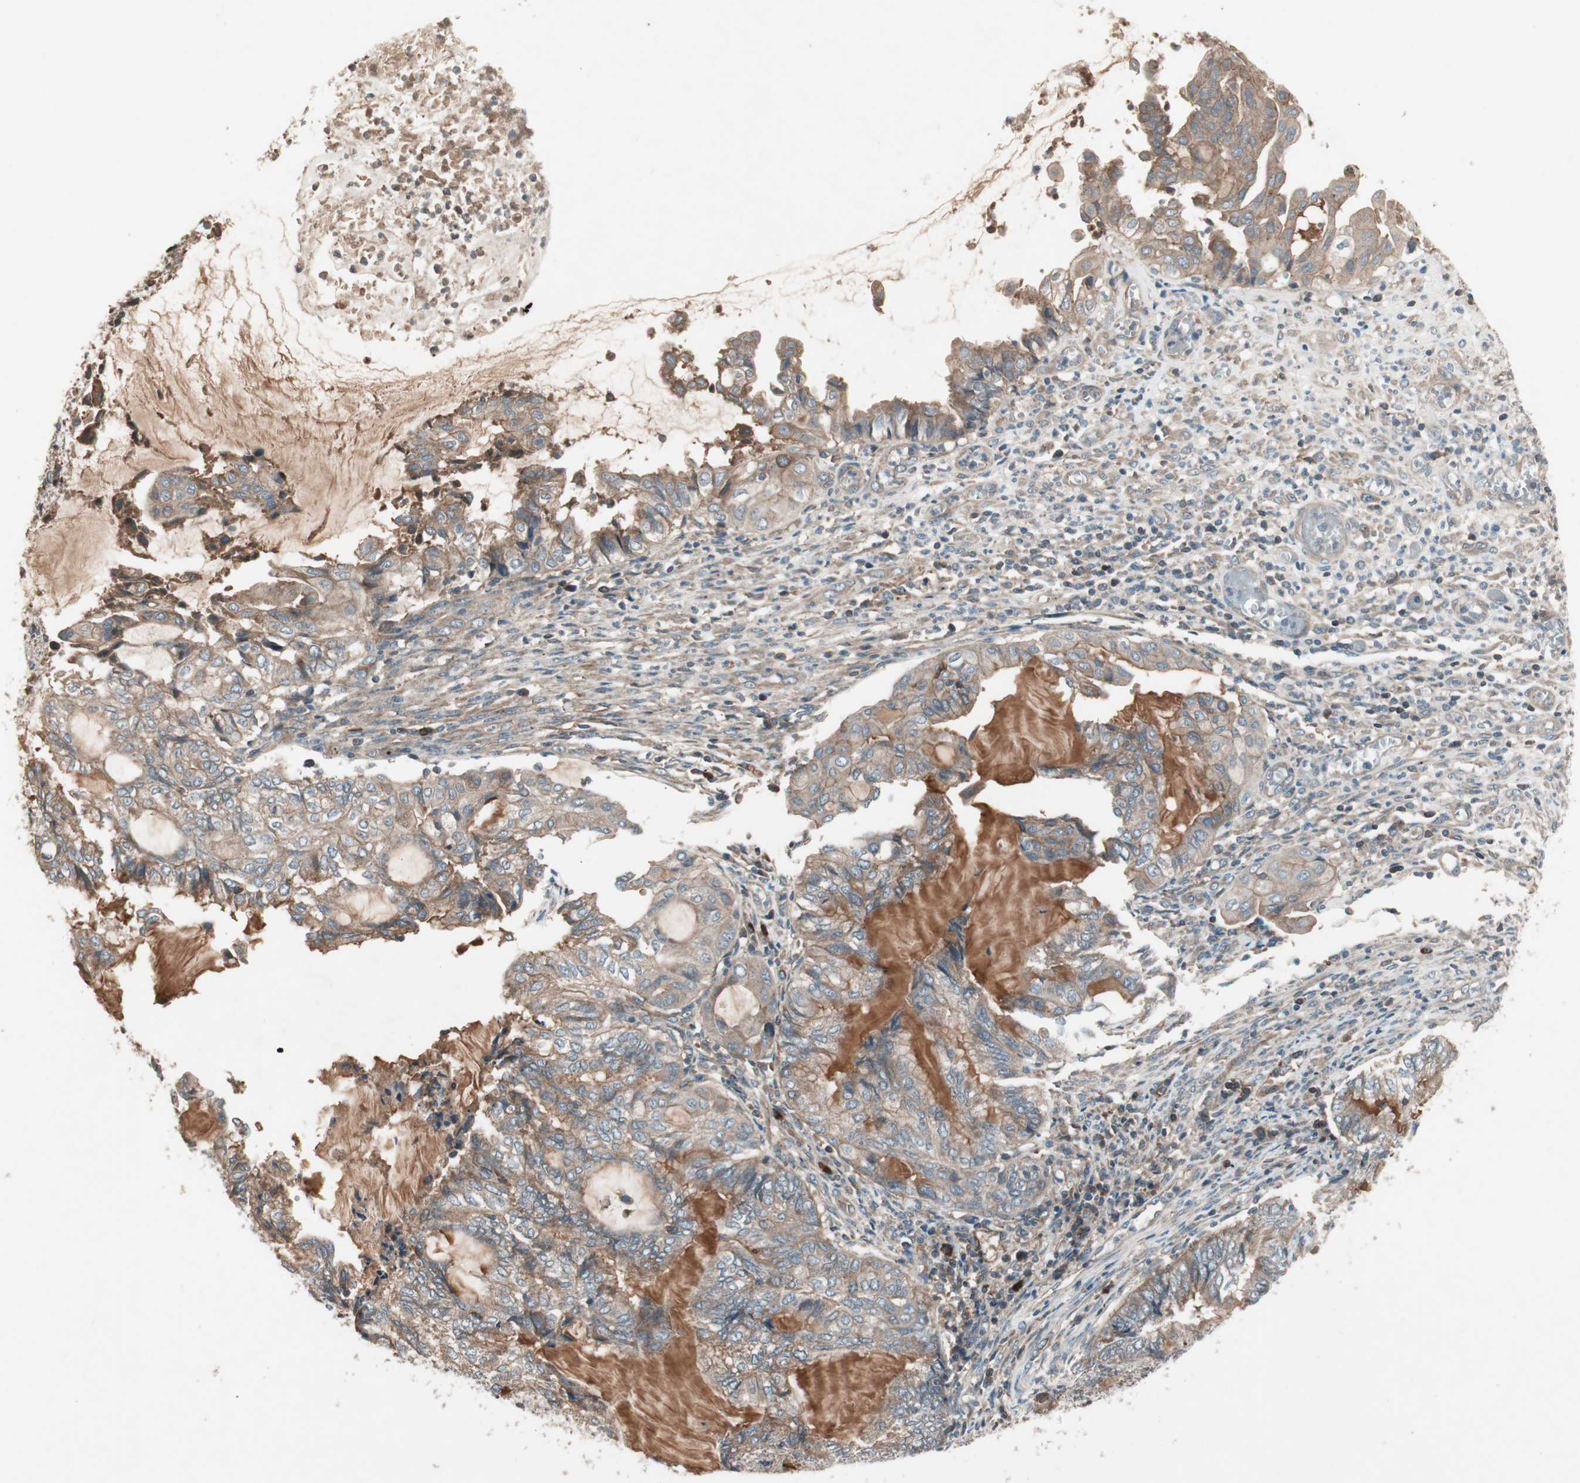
{"staining": {"intensity": "moderate", "quantity": ">75%", "location": "cytoplasmic/membranous"}, "tissue": "endometrial cancer", "cell_type": "Tumor cells", "image_type": "cancer", "snomed": [{"axis": "morphology", "description": "Adenocarcinoma, NOS"}, {"axis": "topography", "description": "Uterus"}, {"axis": "topography", "description": "Endometrium"}], "caption": "Immunohistochemistry (IHC) of human endometrial adenocarcinoma displays medium levels of moderate cytoplasmic/membranous staining in about >75% of tumor cells.", "gene": "TFPI", "patient": {"sex": "female", "age": 70}}